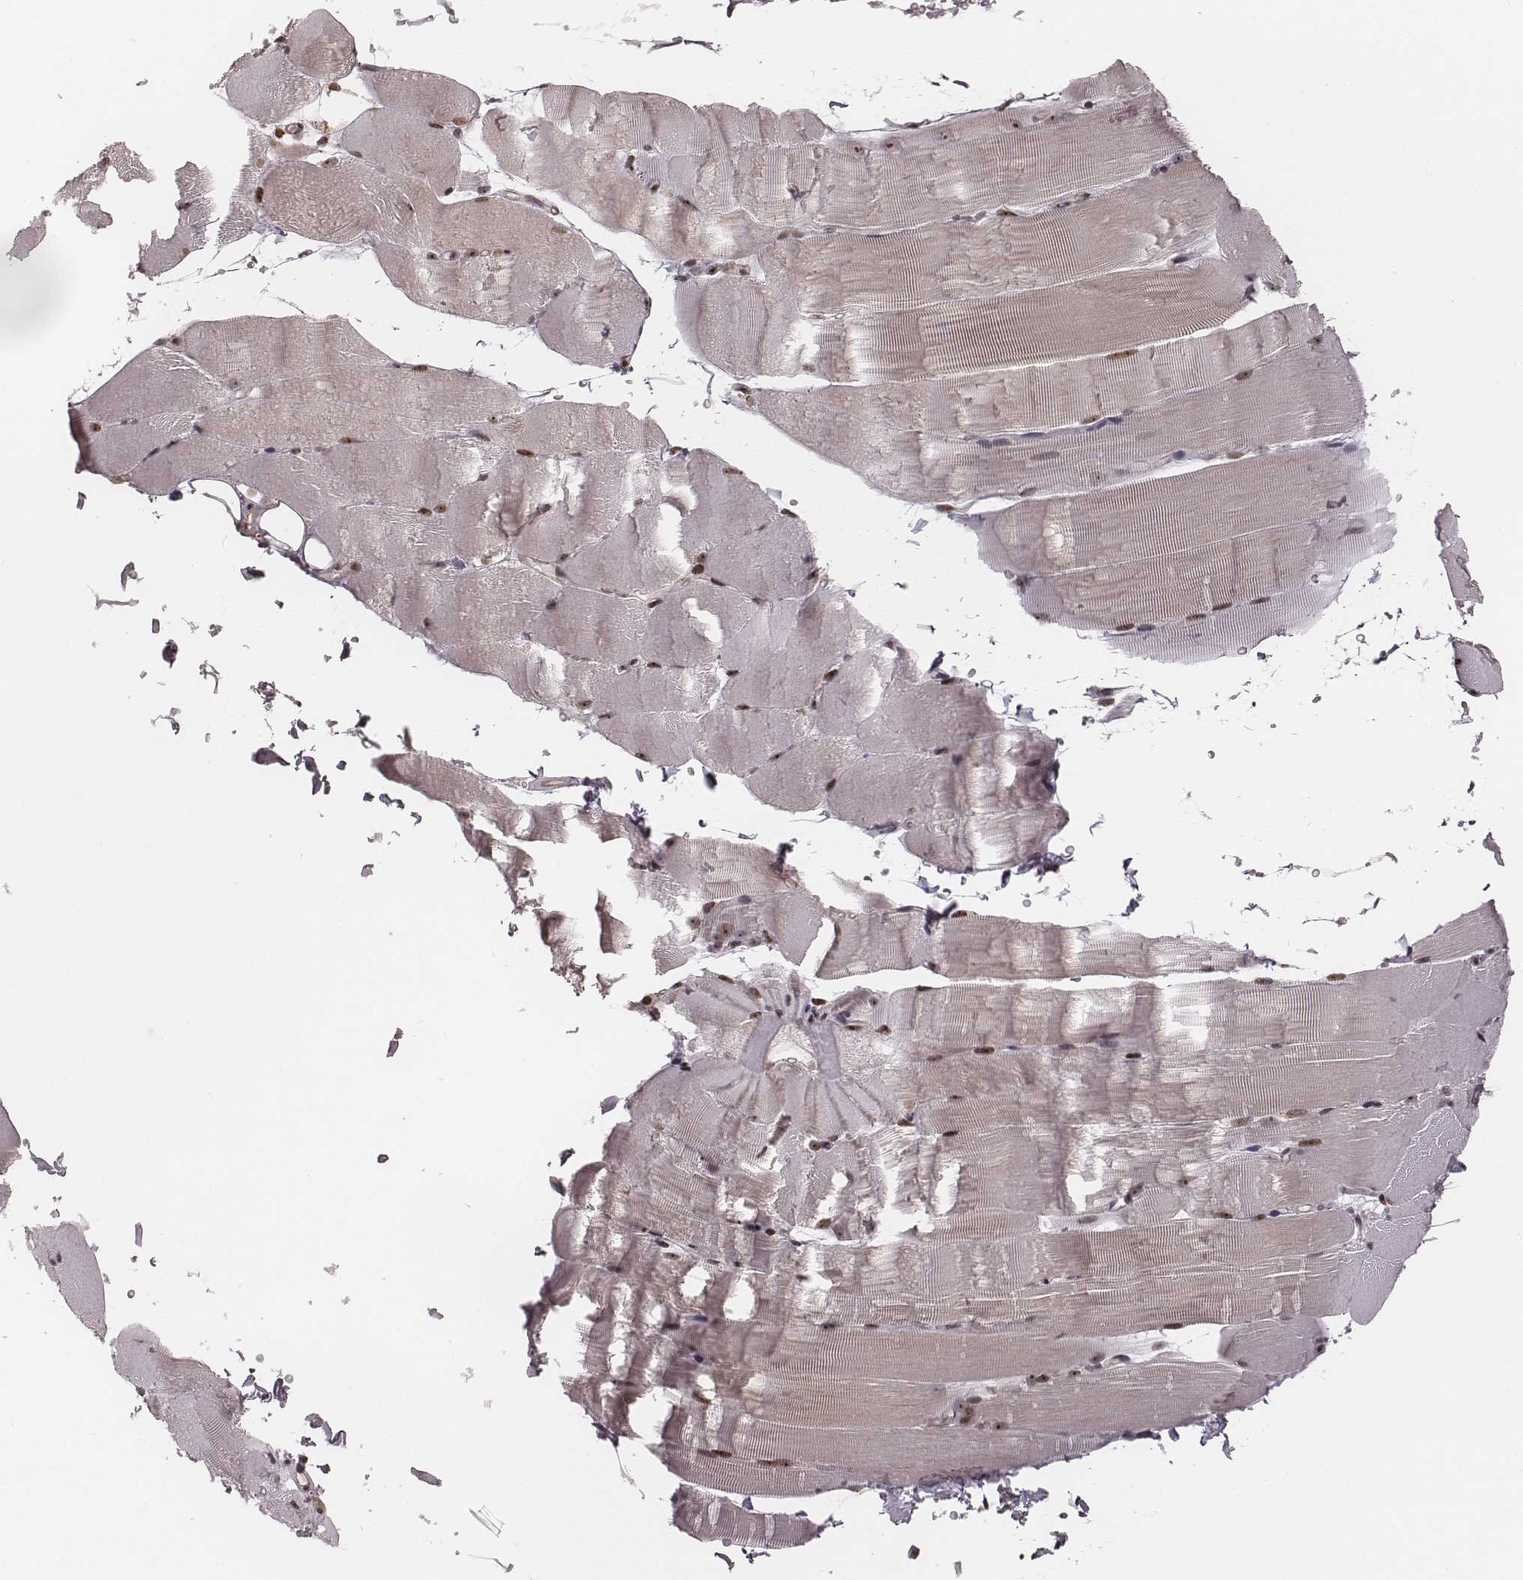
{"staining": {"intensity": "moderate", "quantity": "<25%", "location": "nuclear"}, "tissue": "skeletal muscle", "cell_type": "Myocytes", "image_type": "normal", "snomed": [{"axis": "morphology", "description": "Normal tissue, NOS"}, {"axis": "topography", "description": "Skeletal muscle"}], "caption": "About <25% of myocytes in benign skeletal muscle exhibit moderate nuclear protein positivity as visualized by brown immunohistochemical staining.", "gene": "VRK3", "patient": {"sex": "female", "age": 37}}